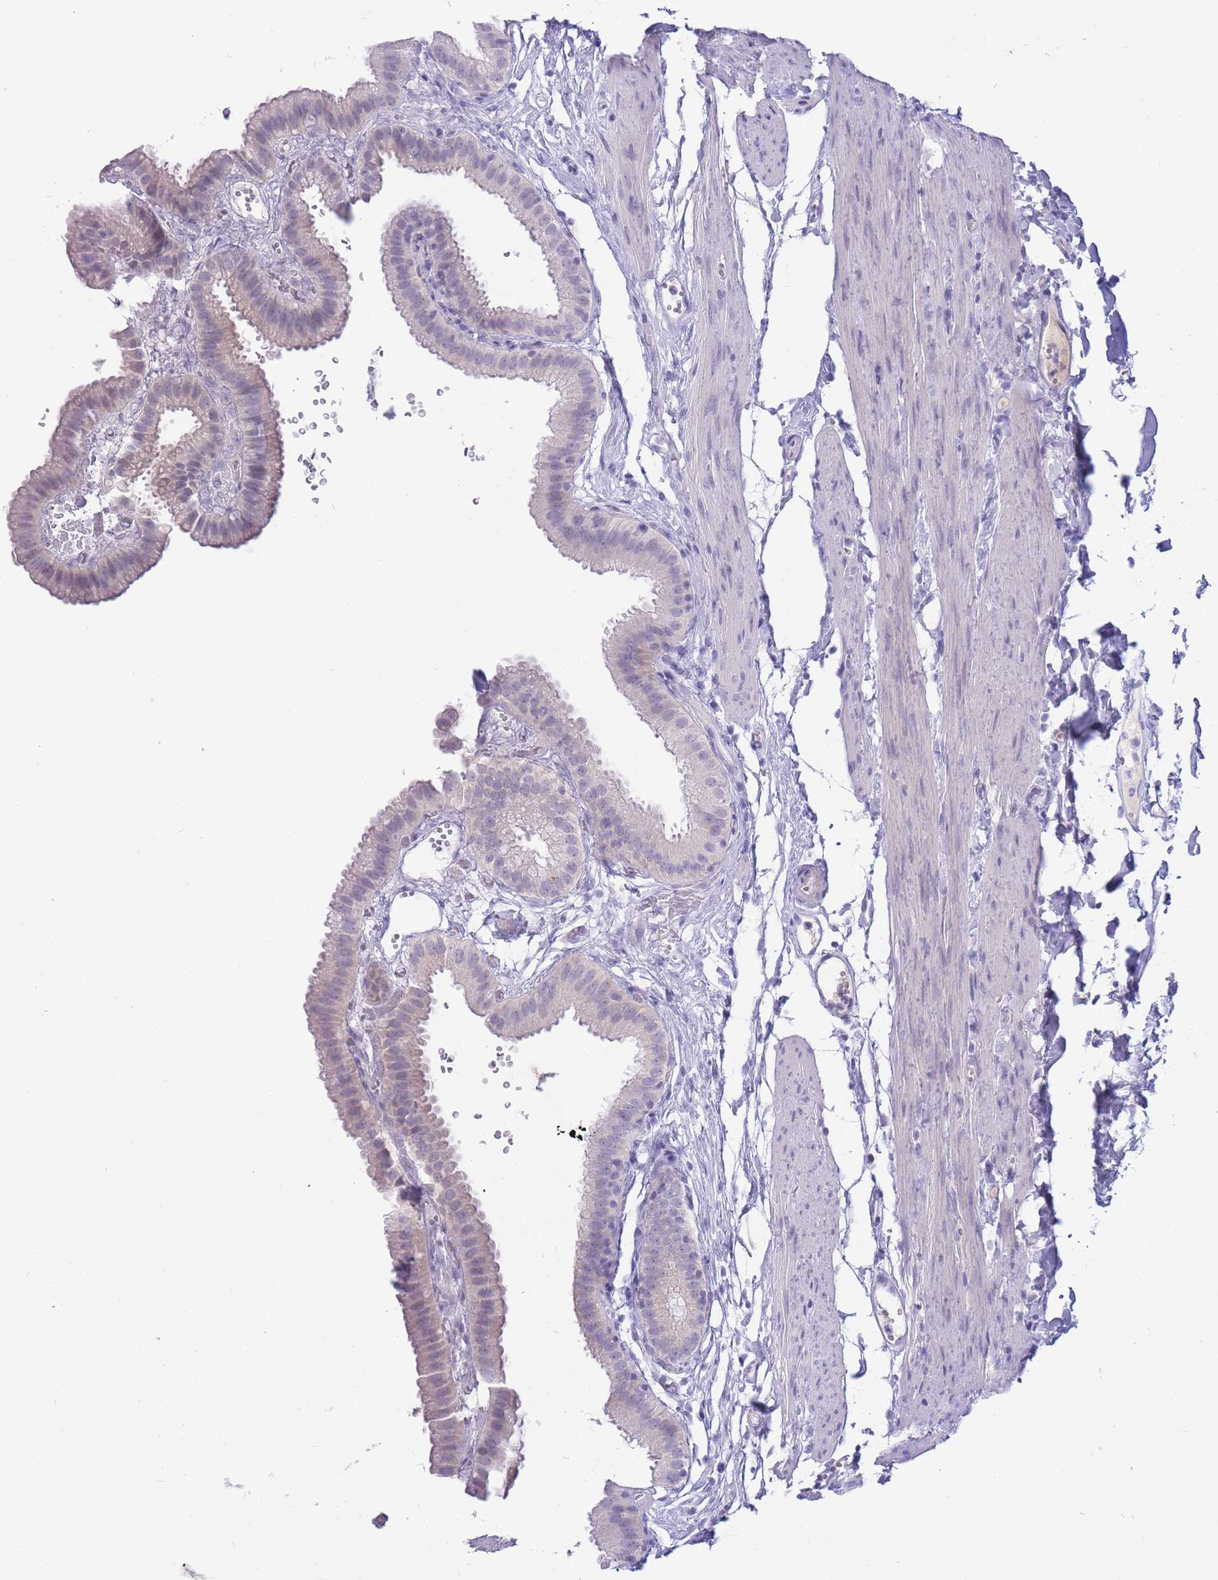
{"staining": {"intensity": "negative", "quantity": "none", "location": "none"}, "tissue": "gallbladder", "cell_type": "Glandular cells", "image_type": "normal", "snomed": [{"axis": "morphology", "description": "Normal tissue, NOS"}, {"axis": "topography", "description": "Gallbladder"}], "caption": "A high-resolution micrograph shows immunohistochemistry (IHC) staining of normal gallbladder, which reveals no significant positivity in glandular cells. (DAB immunohistochemistry, high magnification).", "gene": "ASAP3", "patient": {"sex": "female", "age": 61}}